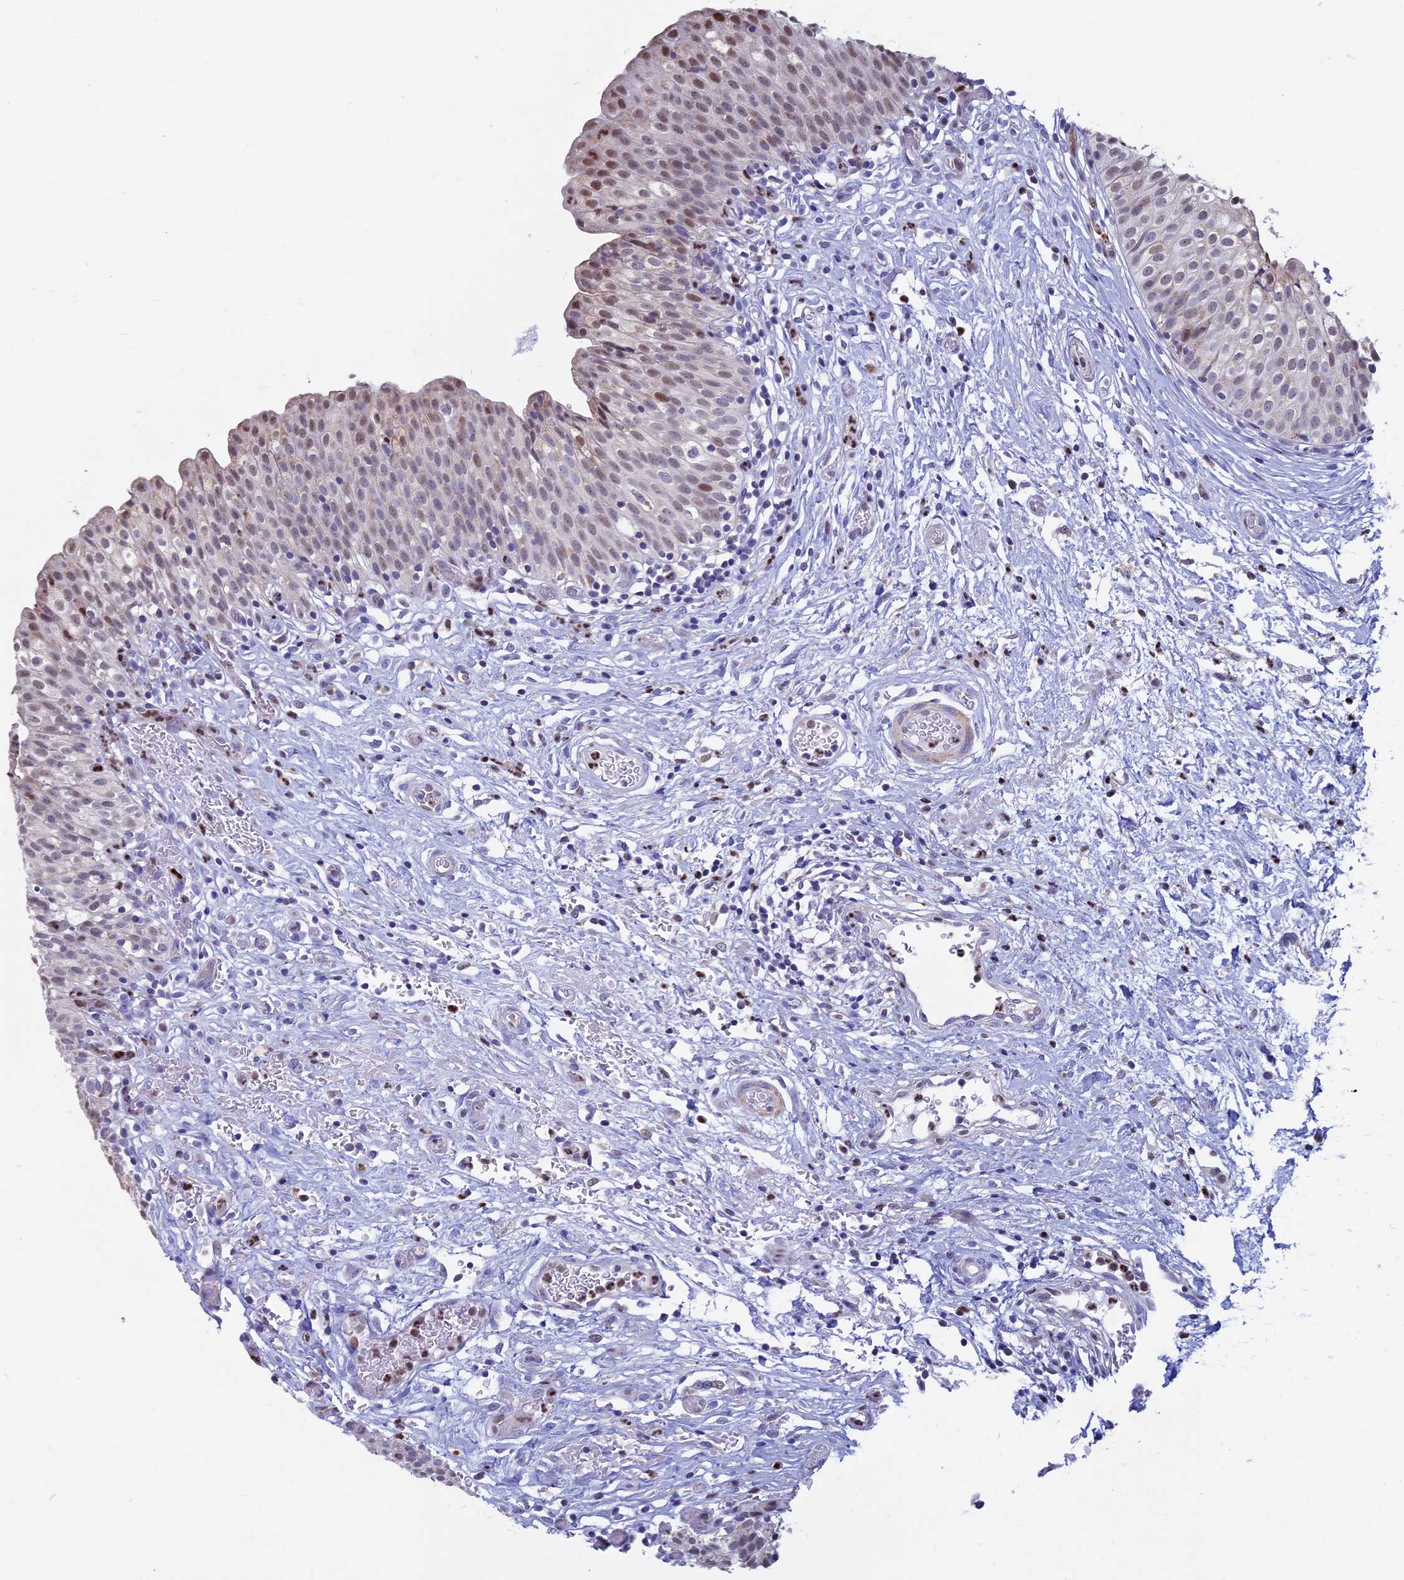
{"staining": {"intensity": "moderate", "quantity": "<25%", "location": "nuclear"}, "tissue": "urinary bladder", "cell_type": "Urothelial cells", "image_type": "normal", "snomed": [{"axis": "morphology", "description": "Normal tissue, NOS"}, {"axis": "topography", "description": "Urinary bladder"}], "caption": "Protein expression analysis of unremarkable human urinary bladder reveals moderate nuclear expression in approximately <25% of urothelial cells.", "gene": "ACSS1", "patient": {"sex": "male", "age": 55}}